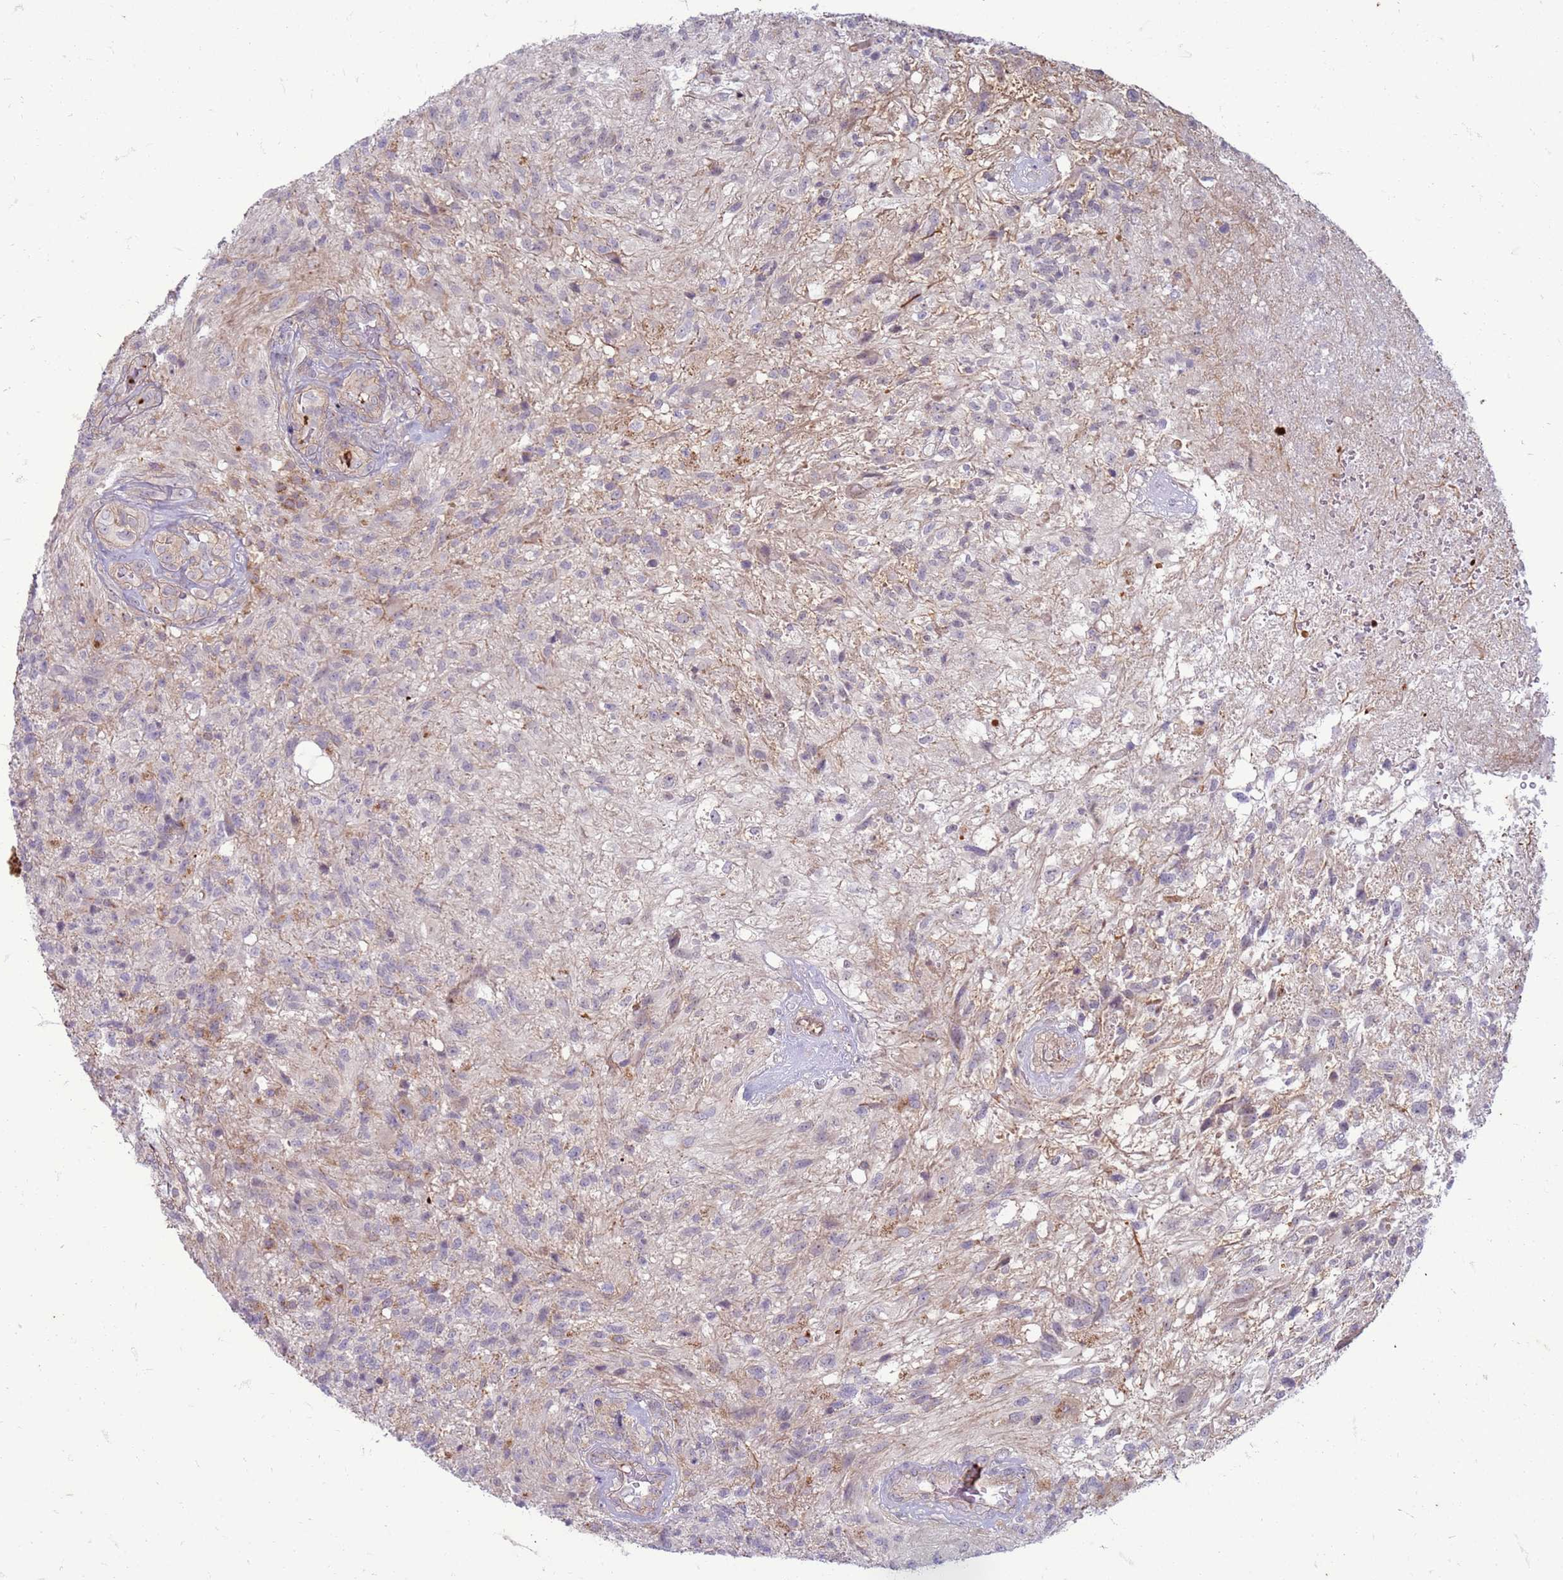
{"staining": {"intensity": "negative", "quantity": "none", "location": "none"}, "tissue": "glioma", "cell_type": "Tumor cells", "image_type": "cancer", "snomed": [{"axis": "morphology", "description": "Glioma, malignant, High grade"}, {"axis": "topography", "description": "Brain"}], "caption": "Immunohistochemistry (IHC) histopathology image of neoplastic tissue: human glioma stained with DAB demonstrates no significant protein staining in tumor cells. (Brightfield microscopy of DAB (3,3'-diaminobenzidine) immunohistochemistry at high magnification).", "gene": "SLC15A3", "patient": {"sex": "male", "age": 56}}